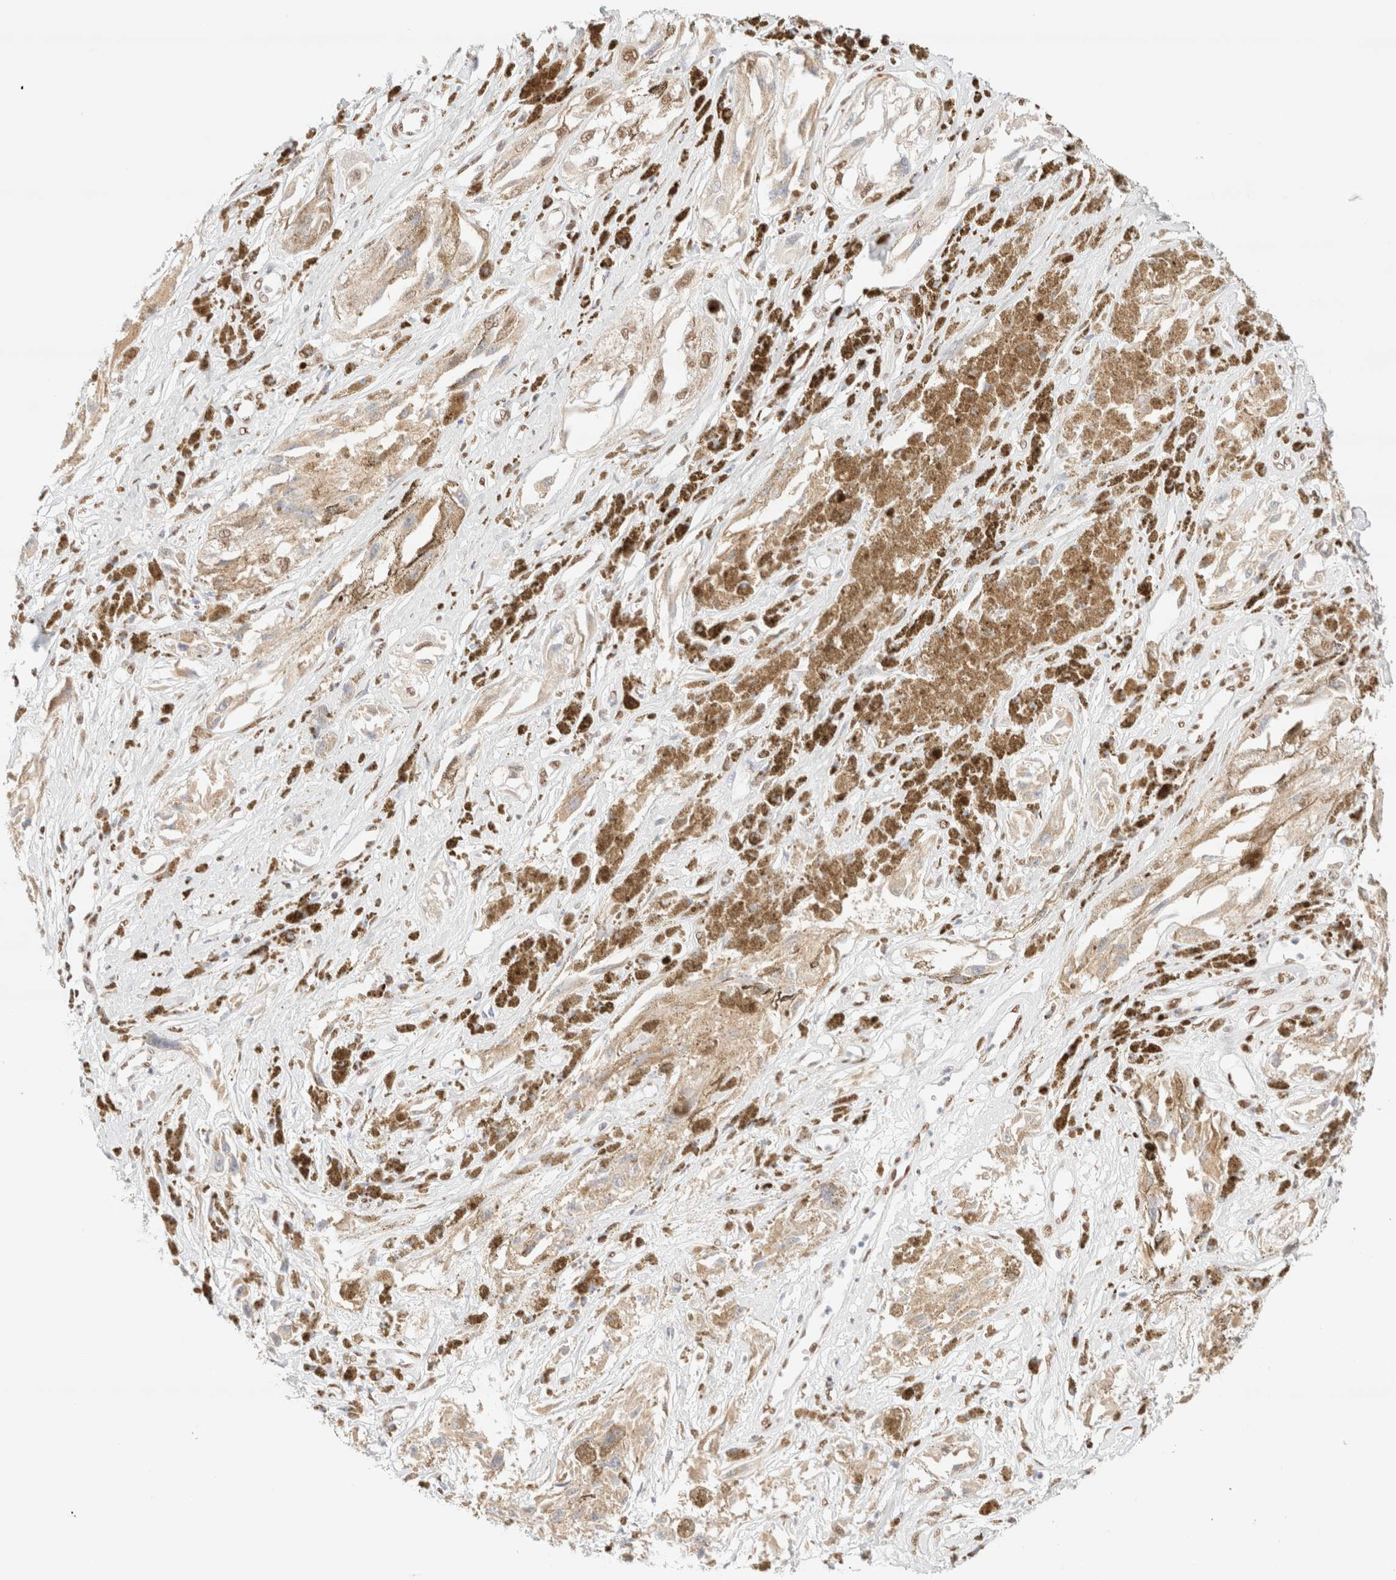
{"staining": {"intensity": "weak", "quantity": ">75%", "location": "cytoplasmic/membranous"}, "tissue": "melanoma", "cell_type": "Tumor cells", "image_type": "cancer", "snomed": [{"axis": "morphology", "description": "Malignant melanoma, NOS"}, {"axis": "topography", "description": "Skin"}], "caption": "DAB immunohistochemical staining of human malignant melanoma reveals weak cytoplasmic/membranous protein staining in about >75% of tumor cells.", "gene": "CIC", "patient": {"sex": "male", "age": 88}}